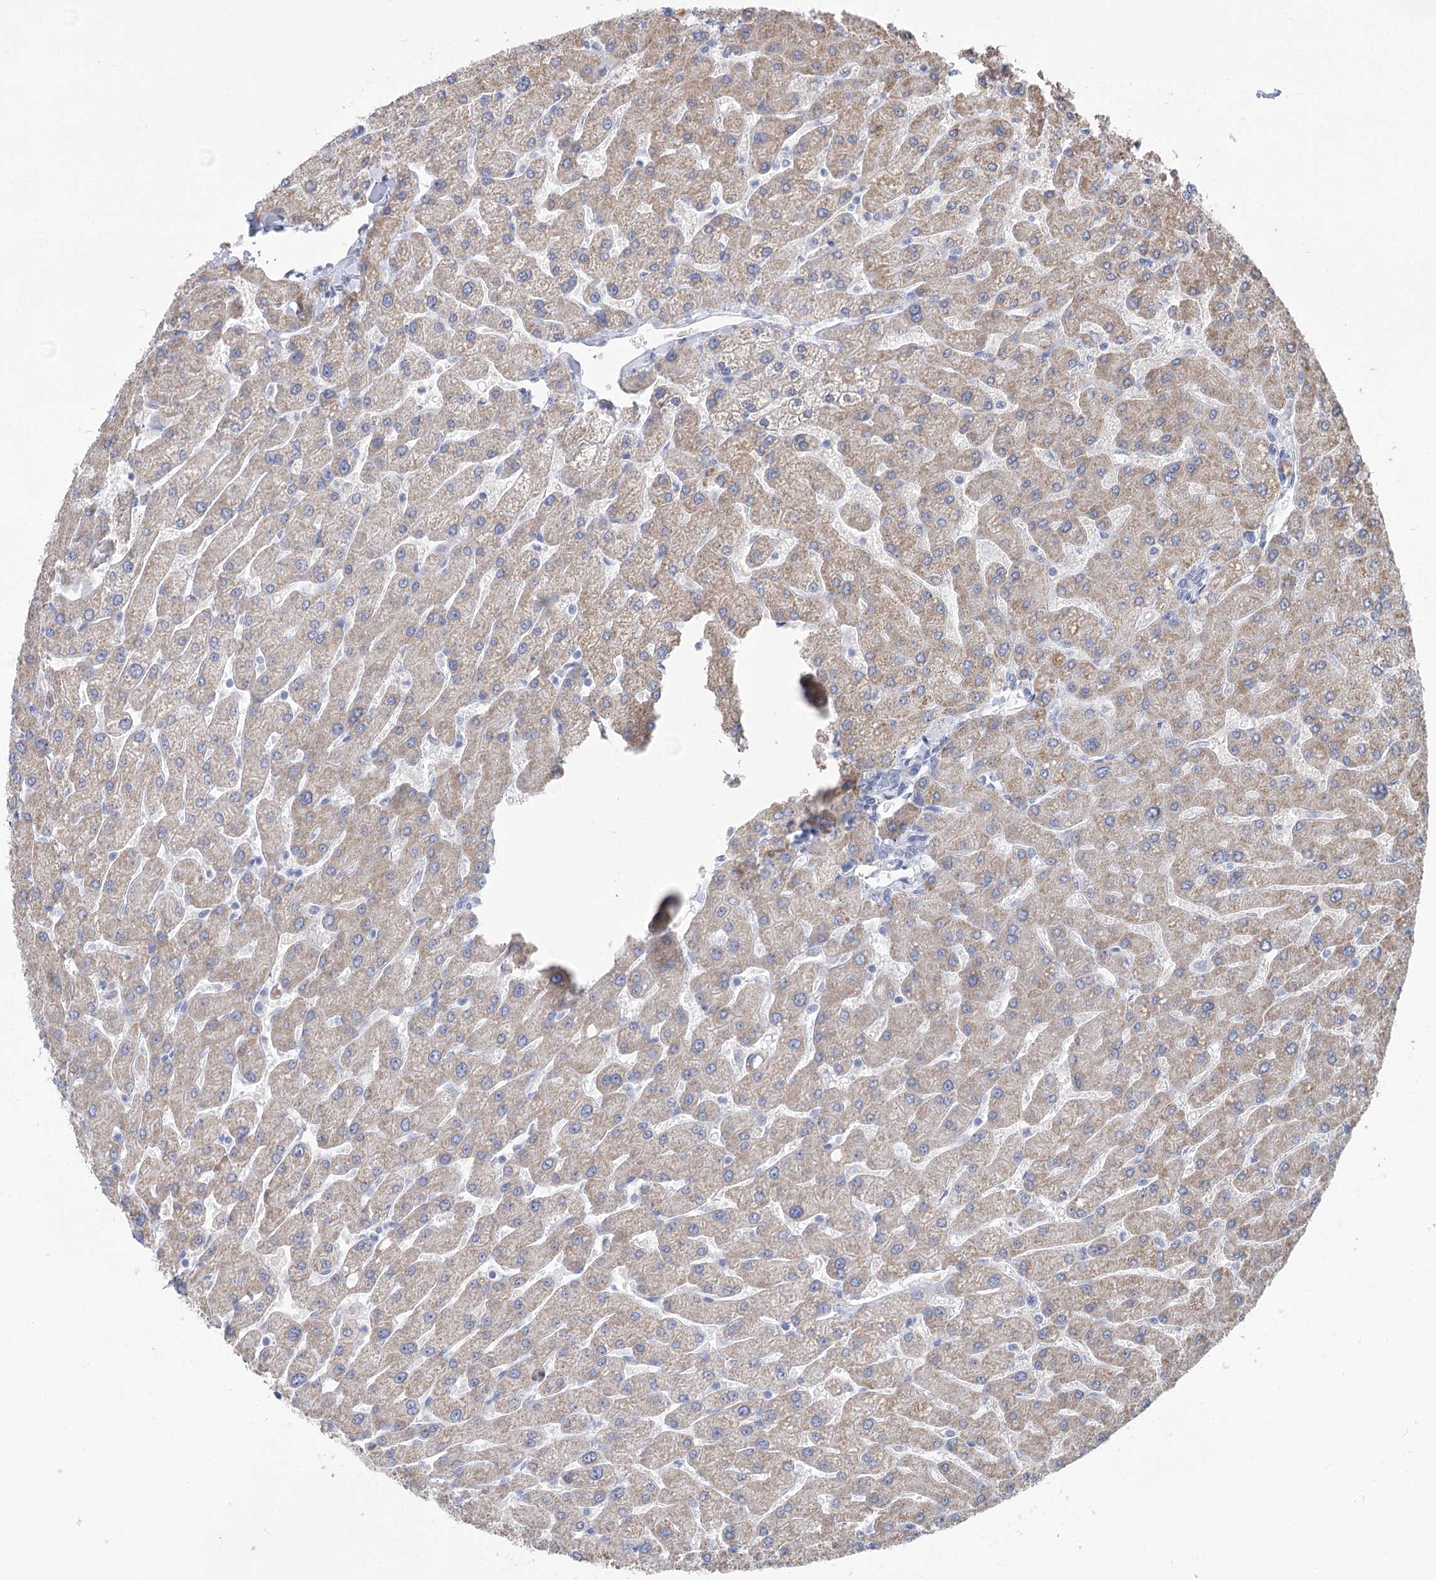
{"staining": {"intensity": "negative", "quantity": "none", "location": "none"}, "tissue": "liver", "cell_type": "Cholangiocytes", "image_type": "normal", "snomed": [{"axis": "morphology", "description": "Normal tissue, NOS"}, {"axis": "topography", "description": "Liver"}], "caption": "DAB (3,3'-diaminobenzidine) immunohistochemical staining of benign liver displays no significant staining in cholangiocytes. (DAB immunohistochemistry (IHC) with hematoxylin counter stain).", "gene": "WDR74", "patient": {"sex": "male", "age": 55}}